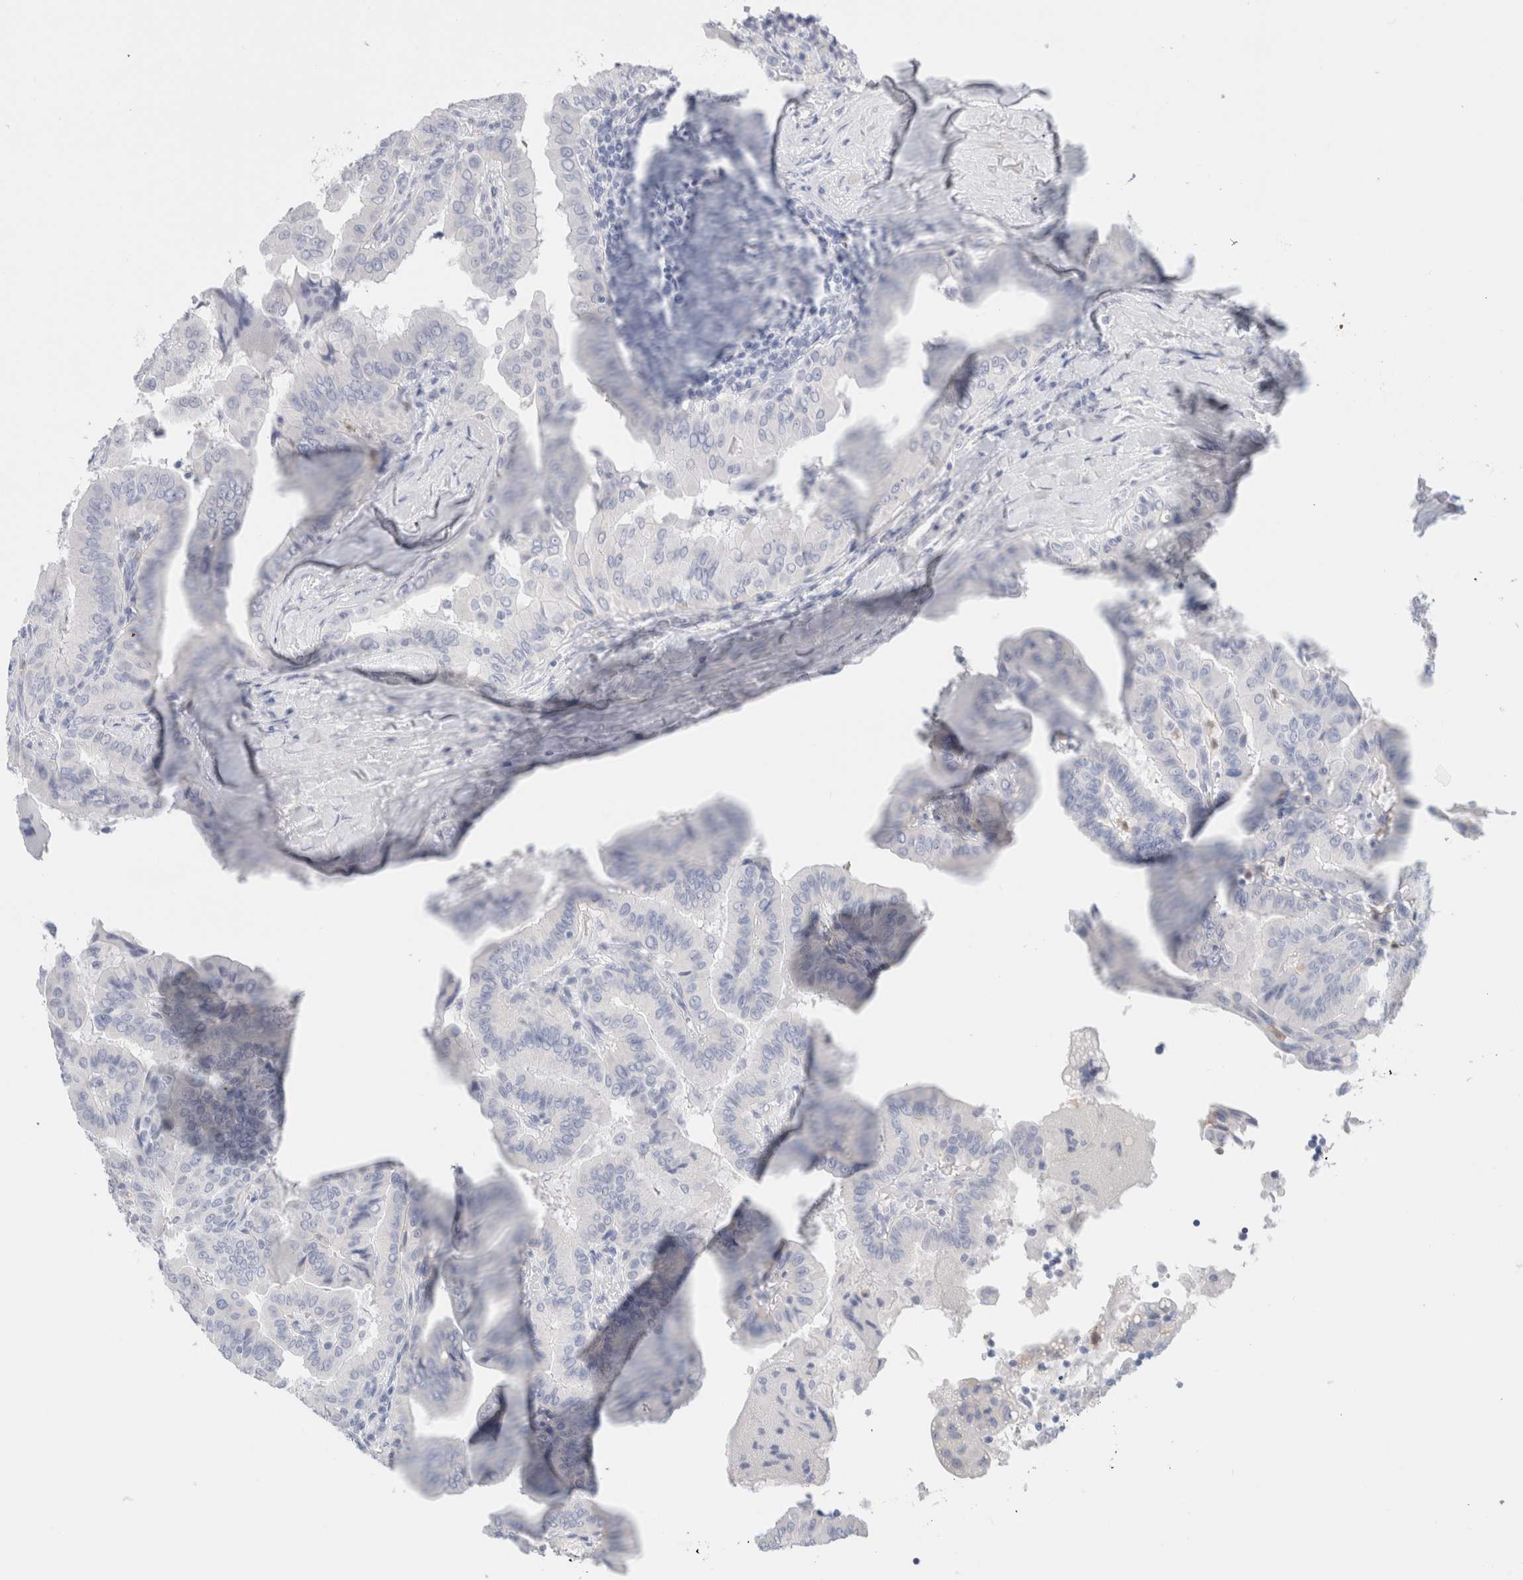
{"staining": {"intensity": "negative", "quantity": "none", "location": "none"}, "tissue": "thyroid cancer", "cell_type": "Tumor cells", "image_type": "cancer", "snomed": [{"axis": "morphology", "description": "Papillary adenocarcinoma, NOS"}, {"axis": "topography", "description": "Thyroid gland"}], "caption": "IHC histopathology image of neoplastic tissue: thyroid papillary adenocarcinoma stained with DAB exhibits no significant protein staining in tumor cells.", "gene": "ARG1", "patient": {"sex": "male", "age": 33}}